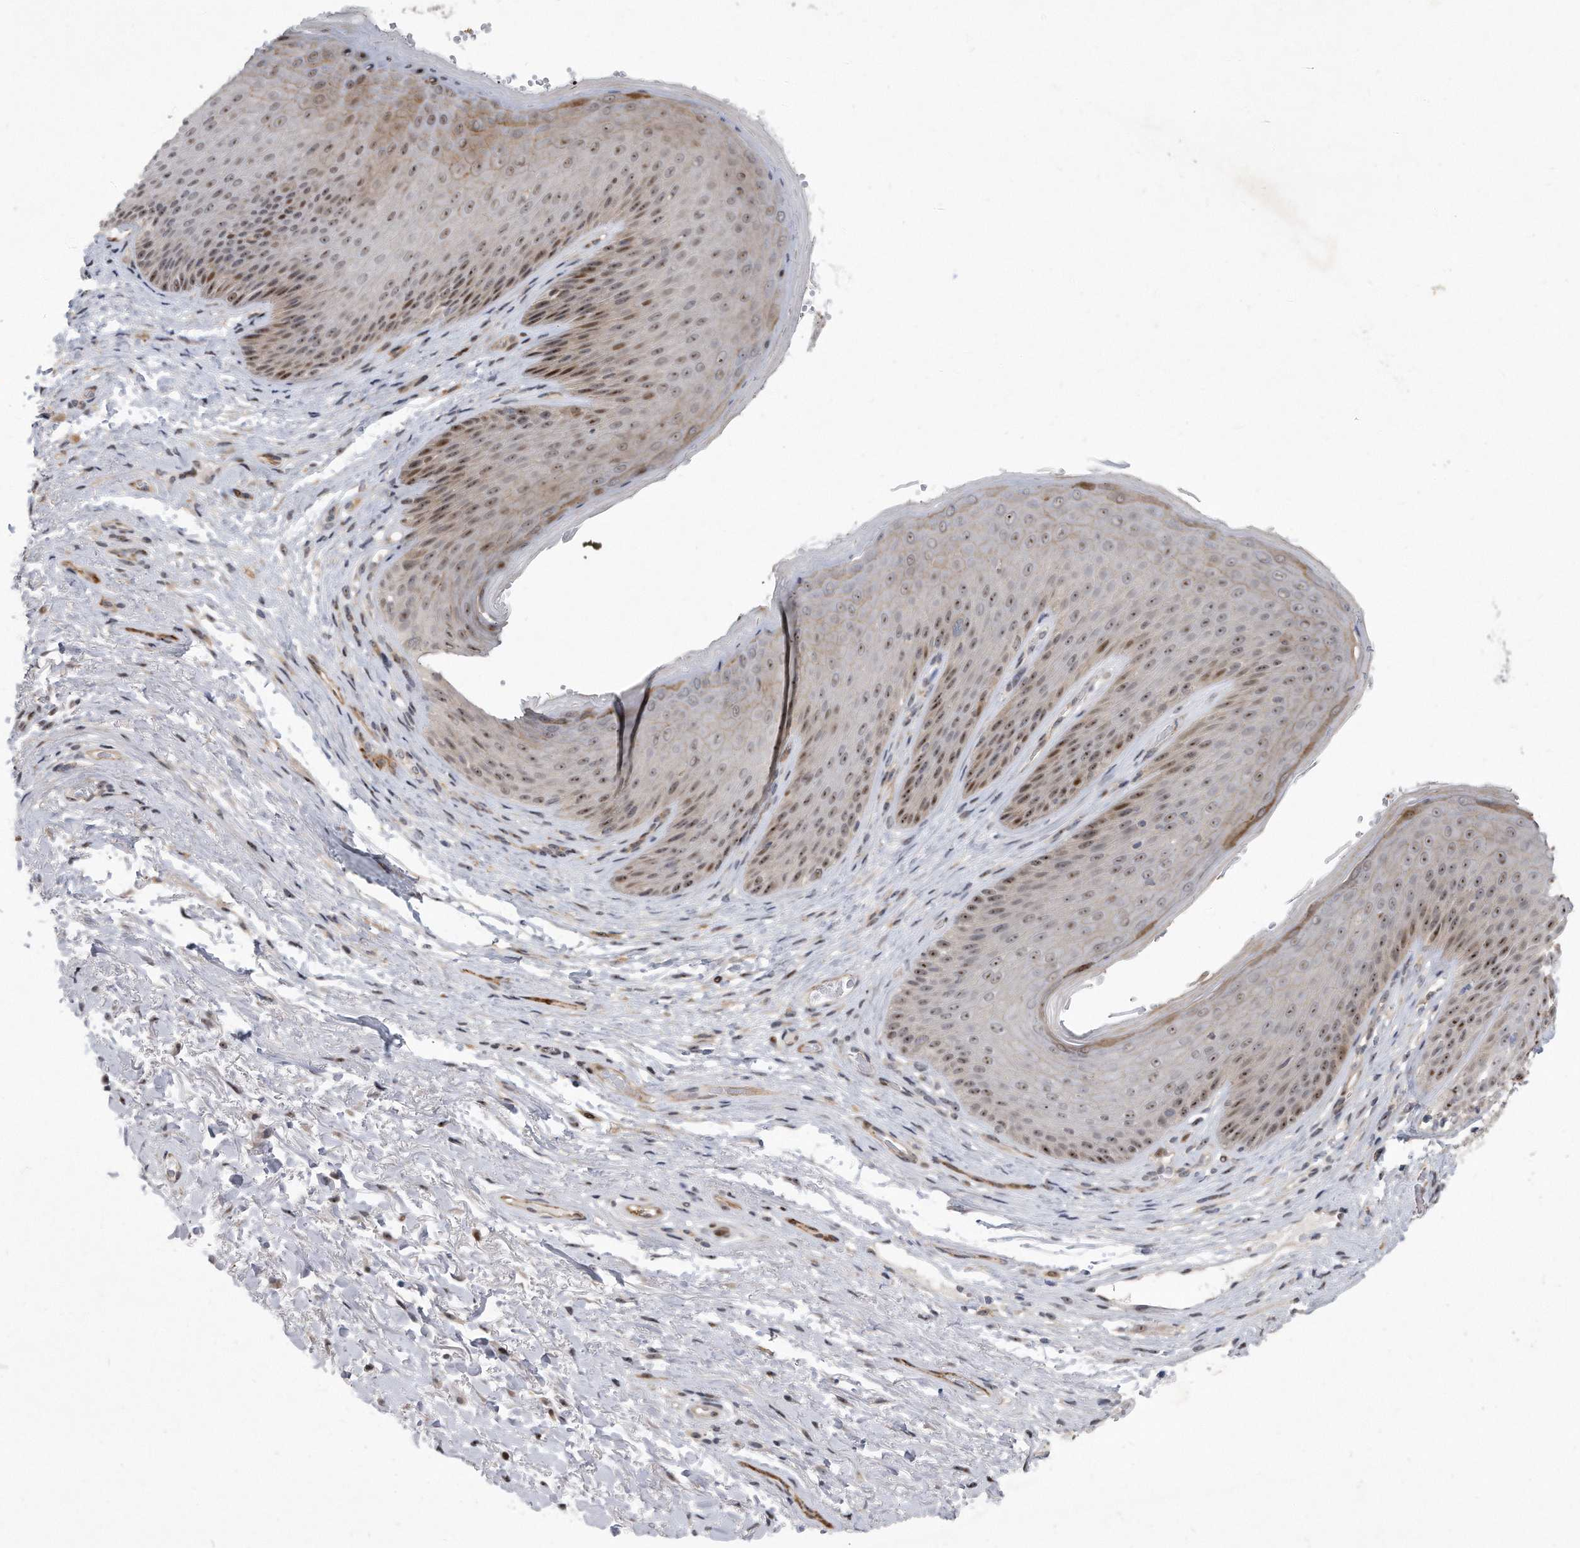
{"staining": {"intensity": "moderate", "quantity": "25%-75%", "location": "cytoplasmic/membranous,nuclear"}, "tissue": "skin", "cell_type": "Epidermal cells", "image_type": "normal", "snomed": [{"axis": "morphology", "description": "Normal tissue, NOS"}, {"axis": "topography", "description": "Anal"}], "caption": "High-power microscopy captured an IHC photomicrograph of unremarkable skin, revealing moderate cytoplasmic/membranous,nuclear staining in approximately 25%-75% of epidermal cells.", "gene": "PGBD2", "patient": {"sex": "male", "age": 74}}